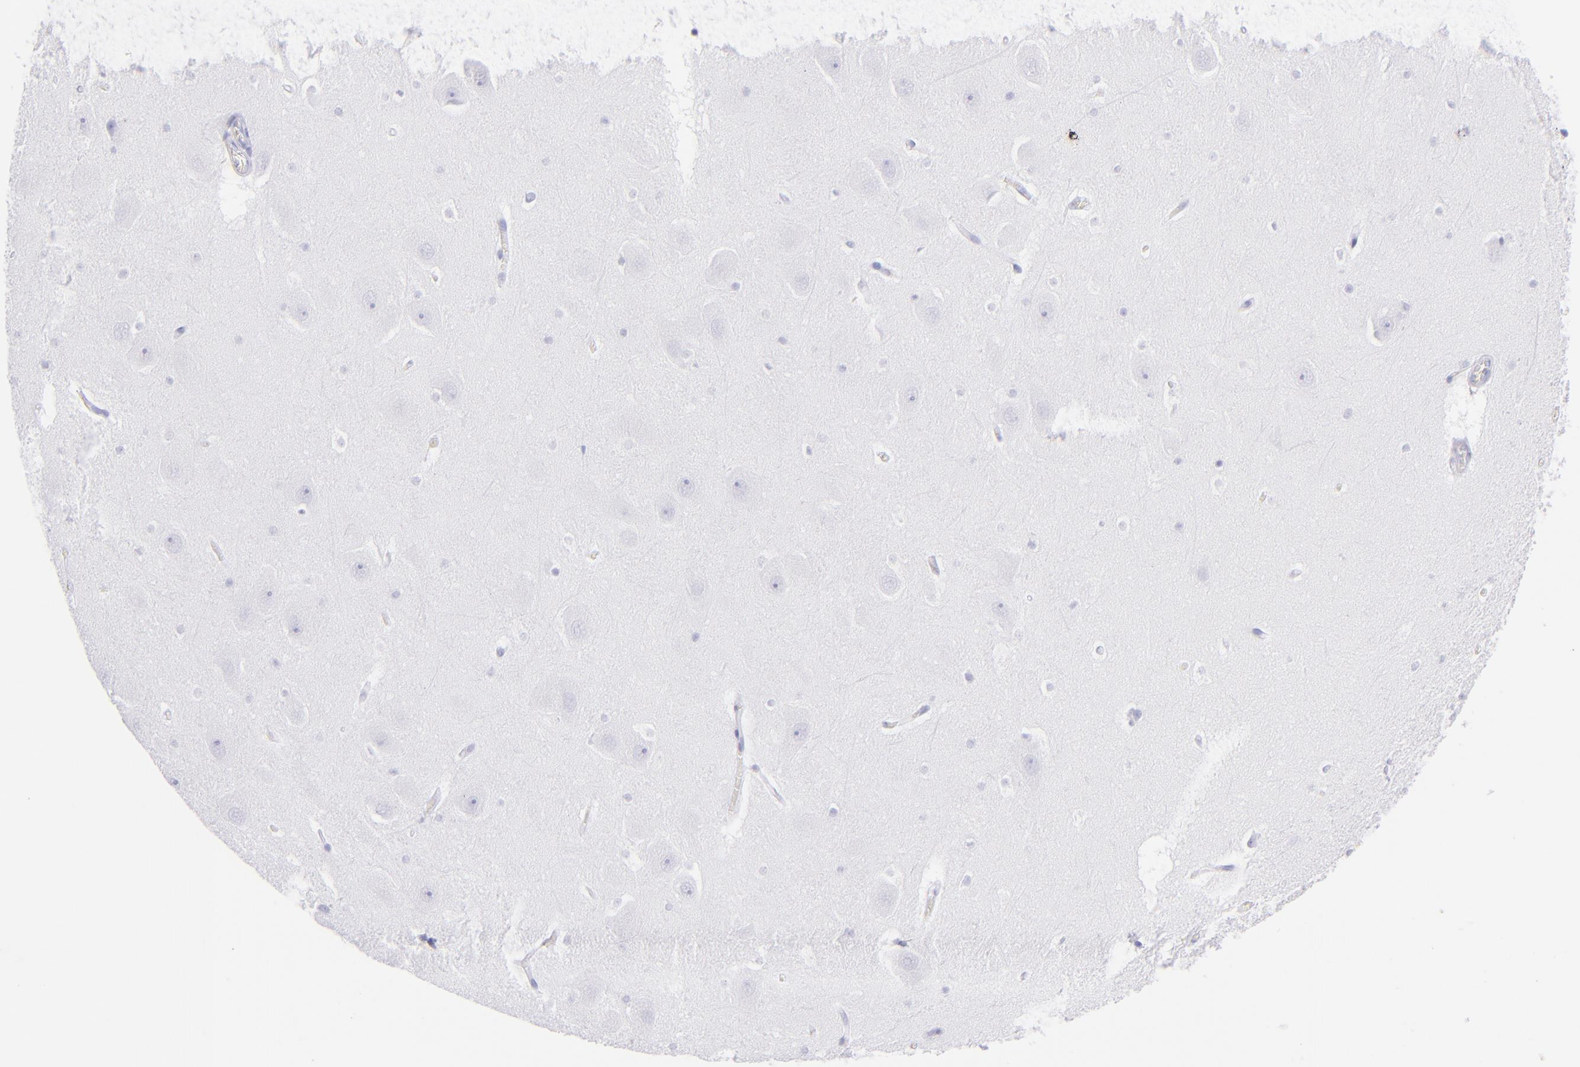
{"staining": {"intensity": "negative", "quantity": "none", "location": "none"}, "tissue": "hippocampus", "cell_type": "Glial cells", "image_type": "normal", "snomed": [{"axis": "morphology", "description": "Normal tissue, NOS"}, {"axis": "topography", "description": "Hippocampus"}], "caption": "Immunohistochemical staining of benign hippocampus reveals no significant positivity in glial cells. (Stains: DAB (3,3'-diaminobenzidine) immunohistochemistry (IHC) with hematoxylin counter stain, Microscopy: brightfield microscopy at high magnification).", "gene": "CD72", "patient": {"sex": "male", "age": 45}}